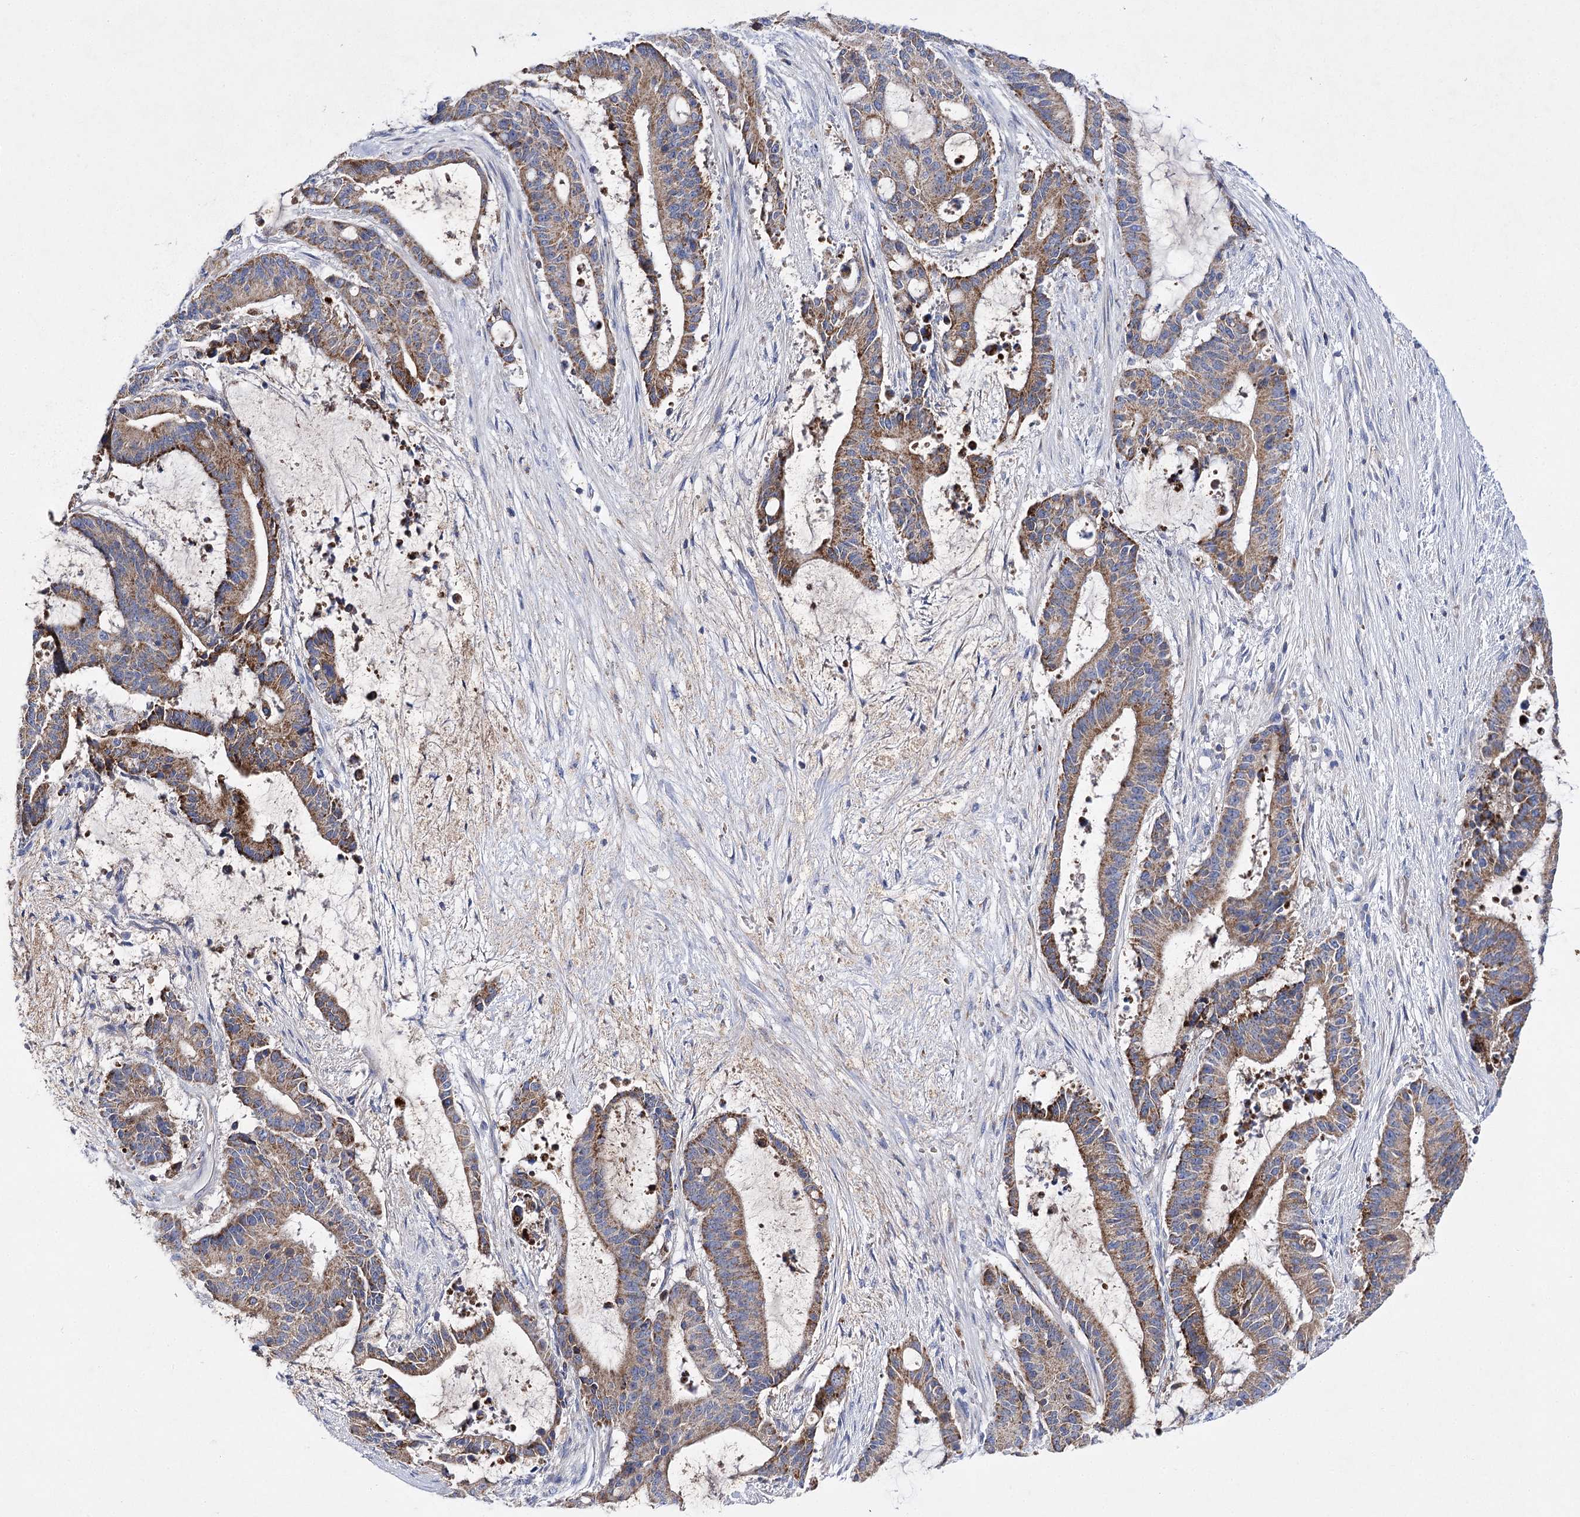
{"staining": {"intensity": "moderate", "quantity": ">75%", "location": "cytoplasmic/membranous"}, "tissue": "liver cancer", "cell_type": "Tumor cells", "image_type": "cancer", "snomed": [{"axis": "morphology", "description": "Normal tissue, NOS"}, {"axis": "morphology", "description": "Cholangiocarcinoma"}, {"axis": "topography", "description": "Liver"}, {"axis": "topography", "description": "Peripheral nerve tissue"}], "caption": "This photomicrograph displays immunohistochemistry (IHC) staining of human liver cholangiocarcinoma, with medium moderate cytoplasmic/membranous staining in about >75% of tumor cells.", "gene": "COX15", "patient": {"sex": "female", "age": 73}}